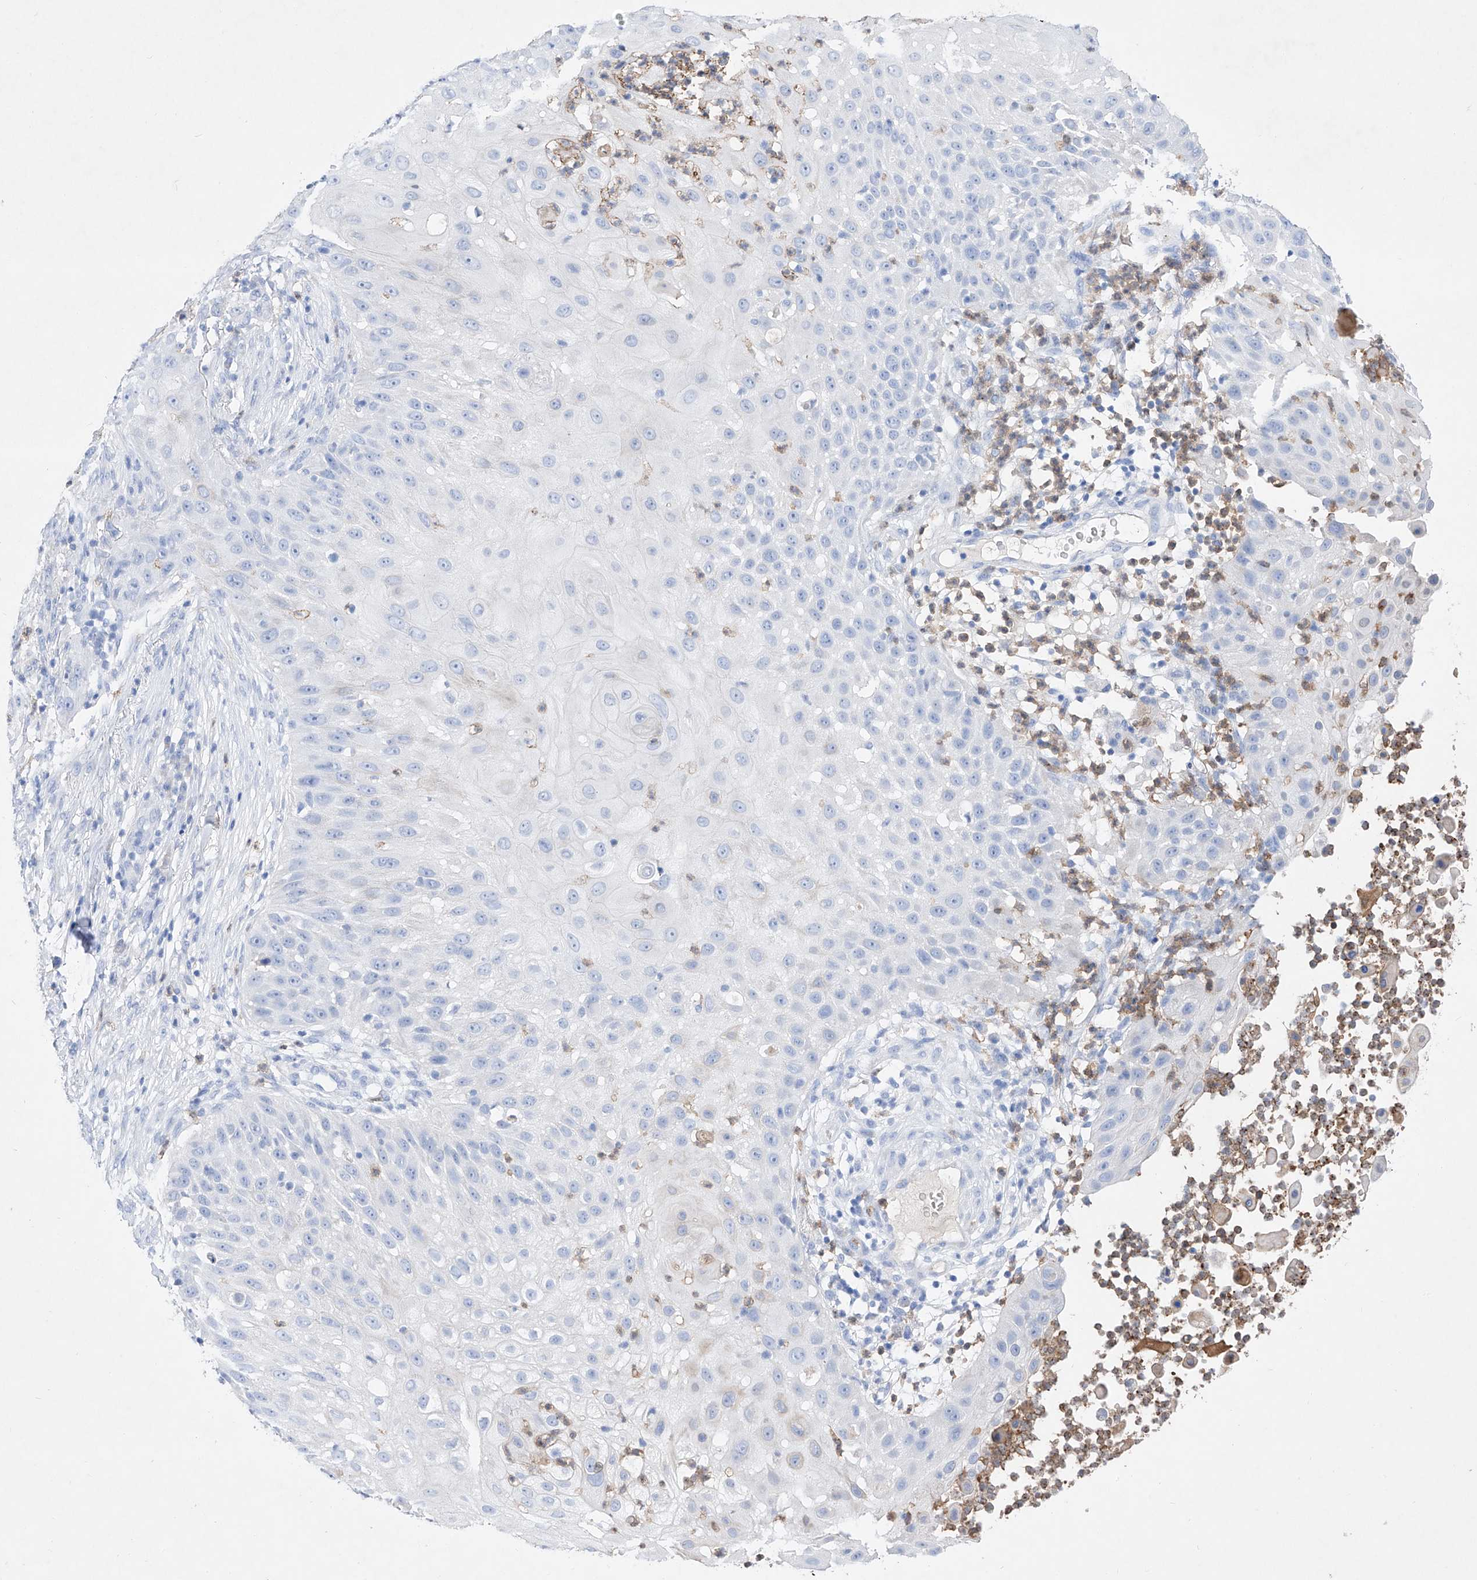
{"staining": {"intensity": "negative", "quantity": "none", "location": "none"}, "tissue": "skin cancer", "cell_type": "Tumor cells", "image_type": "cancer", "snomed": [{"axis": "morphology", "description": "Squamous cell carcinoma, NOS"}, {"axis": "topography", "description": "Skin"}], "caption": "An immunohistochemistry (IHC) photomicrograph of skin cancer is shown. There is no staining in tumor cells of skin cancer.", "gene": "TM7SF2", "patient": {"sex": "female", "age": 44}}